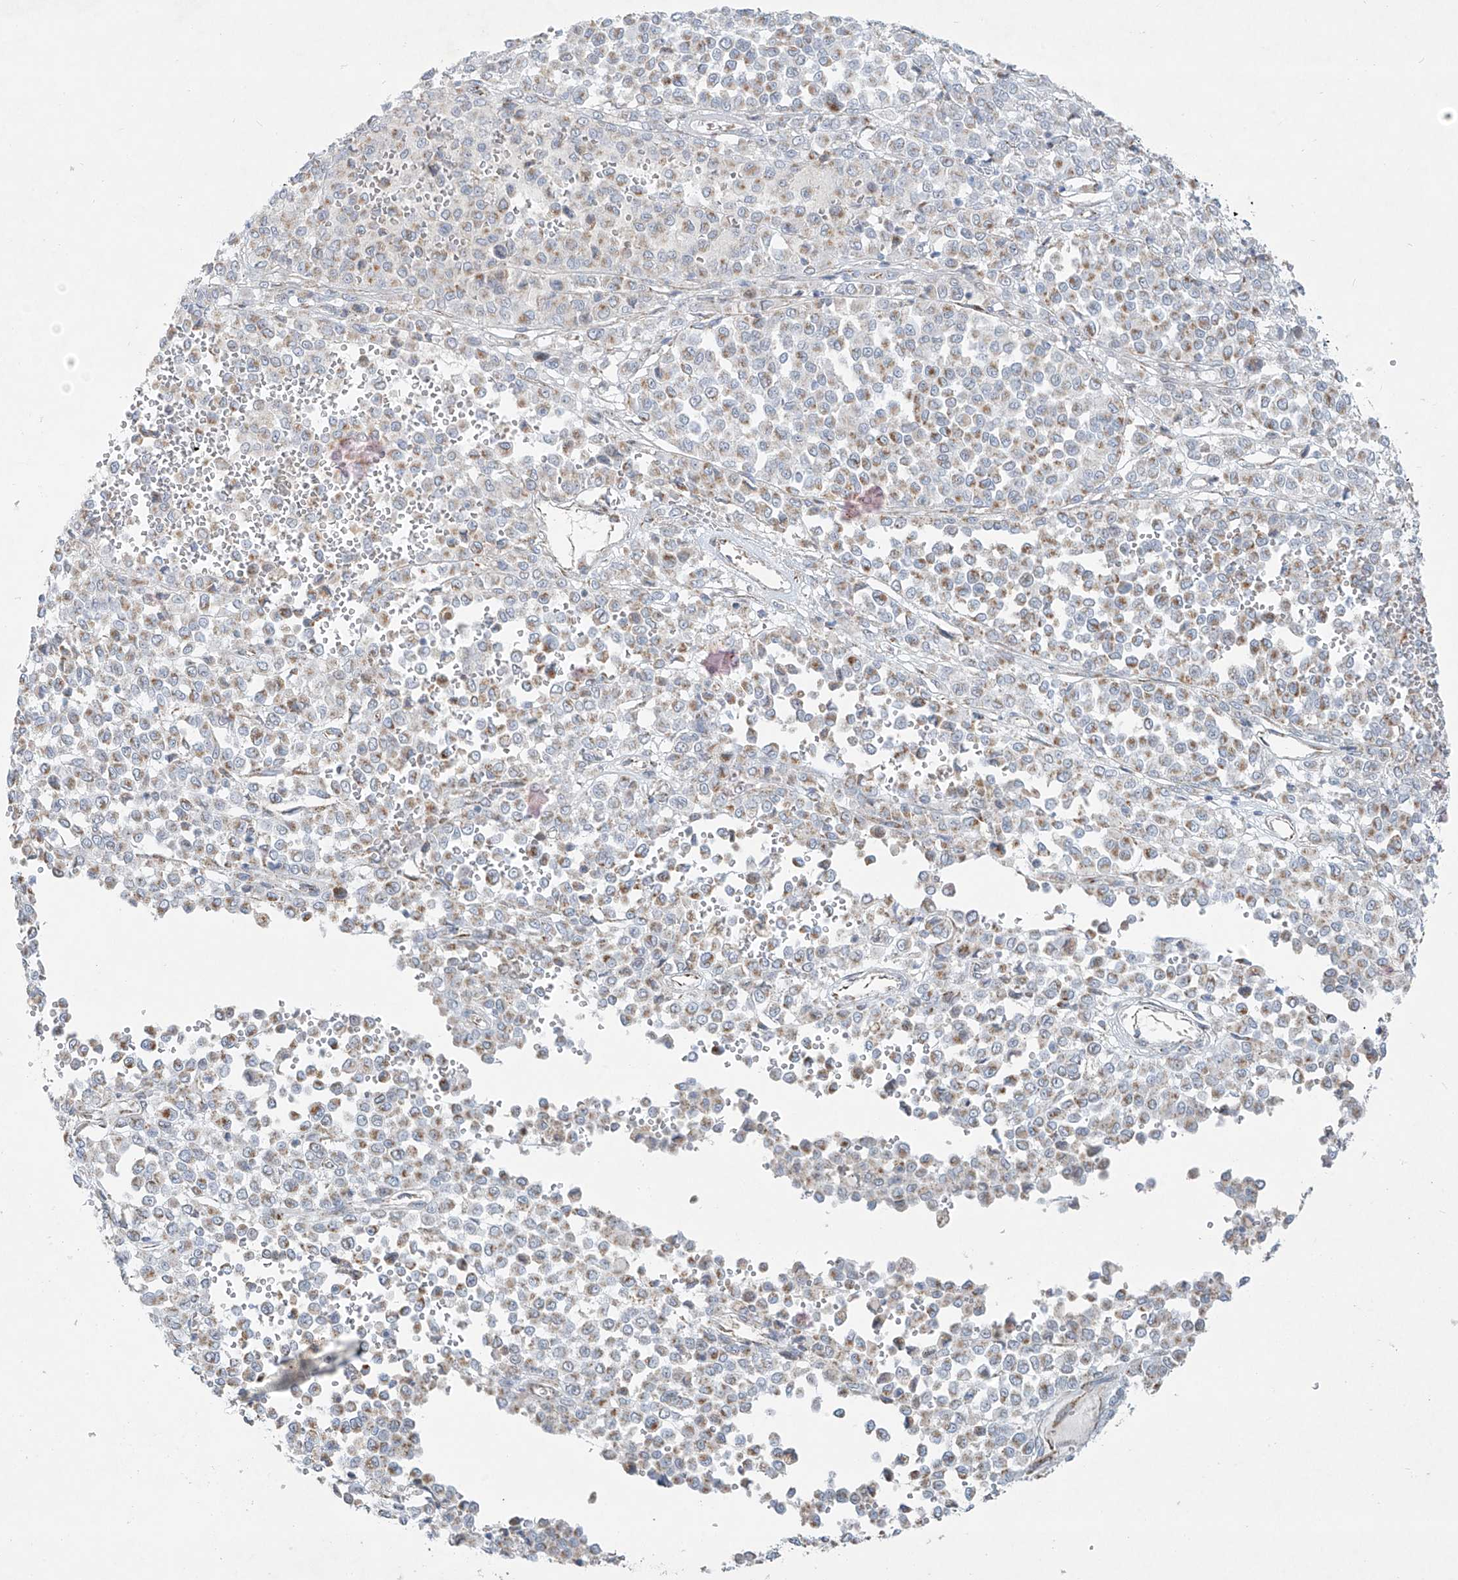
{"staining": {"intensity": "weak", "quantity": ">75%", "location": "cytoplasmic/membranous"}, "tissue": "melanoma", "cell_type": "Tumor cells", "image_type": "cancer", "snomed": [{"axis": "morphology", "description": "Malignant melanoma, Metastatic site"}, {"axis": "topography", "description": "Pancreas"}], "caption": "Weak cytoplasmic/membranous positivity for a protein is seen in approximately >75% of tumor cells of malignant melanoma (metastatic site) using IHC.", "gene": "SMDT1", "patient": {"sex": "female", "age": 30}}